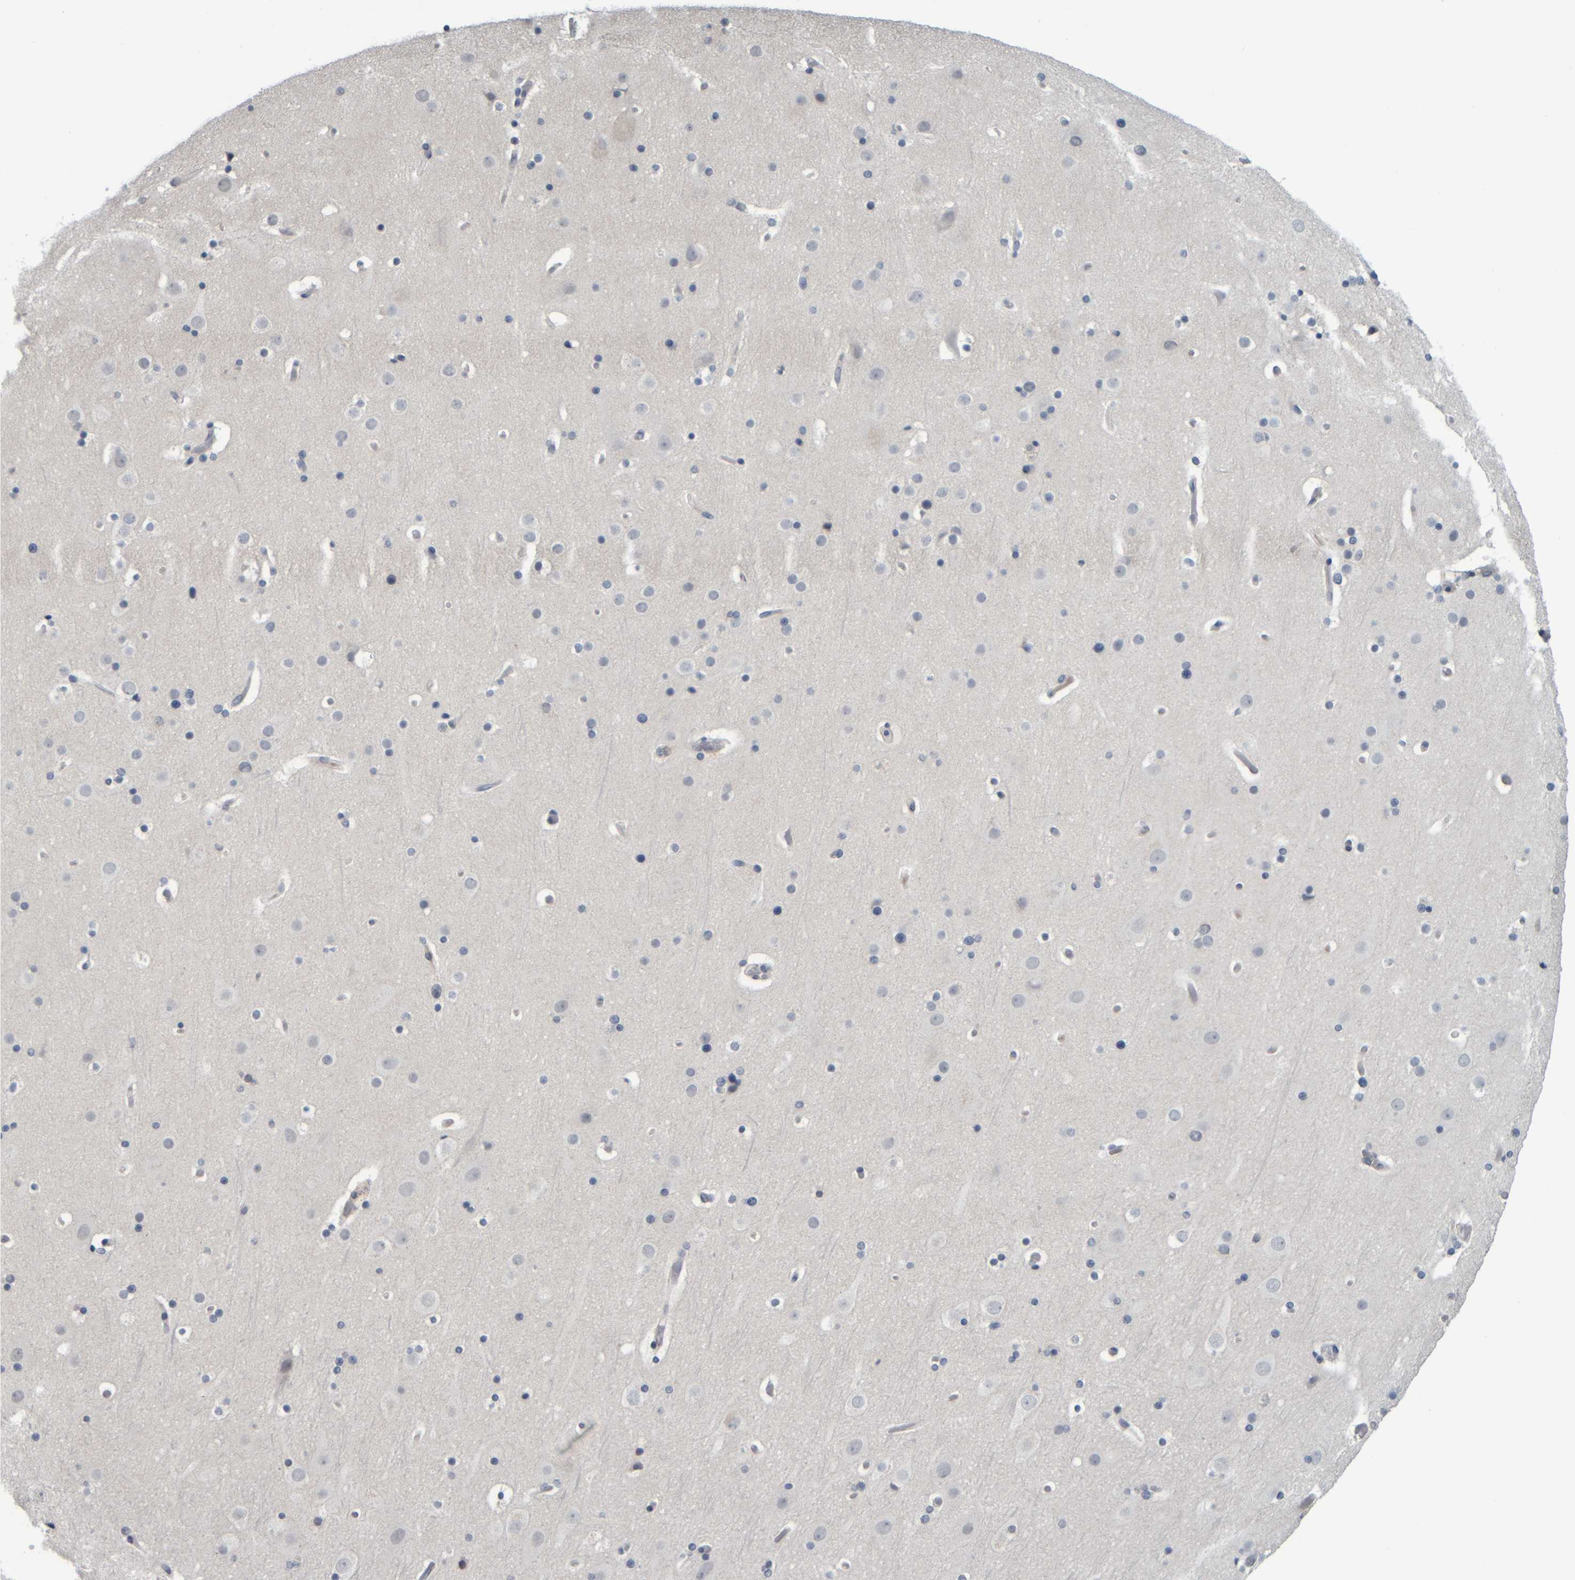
{"staining": {"intensity": "negative", "quantity": "none", "location": "none"}, "tissue": "cerebral cortex", "cell_type": "Endothelial cells", "image_type": "normal", "snomed": [{"axis": "morphology", "description": "Normal tissue, NOS"}, {"axis": "topography", "description": "Cerebral cortex"}], "caption": "This image is of normal cerebral cortex stained with immunohistochemistry (IHC) to label a protein in brown with the nuclei are counter-stained blue. There is no staining in endothelial cells.", "gene": "COL14A1", "patient": {"sex": "male", "age": 57}}